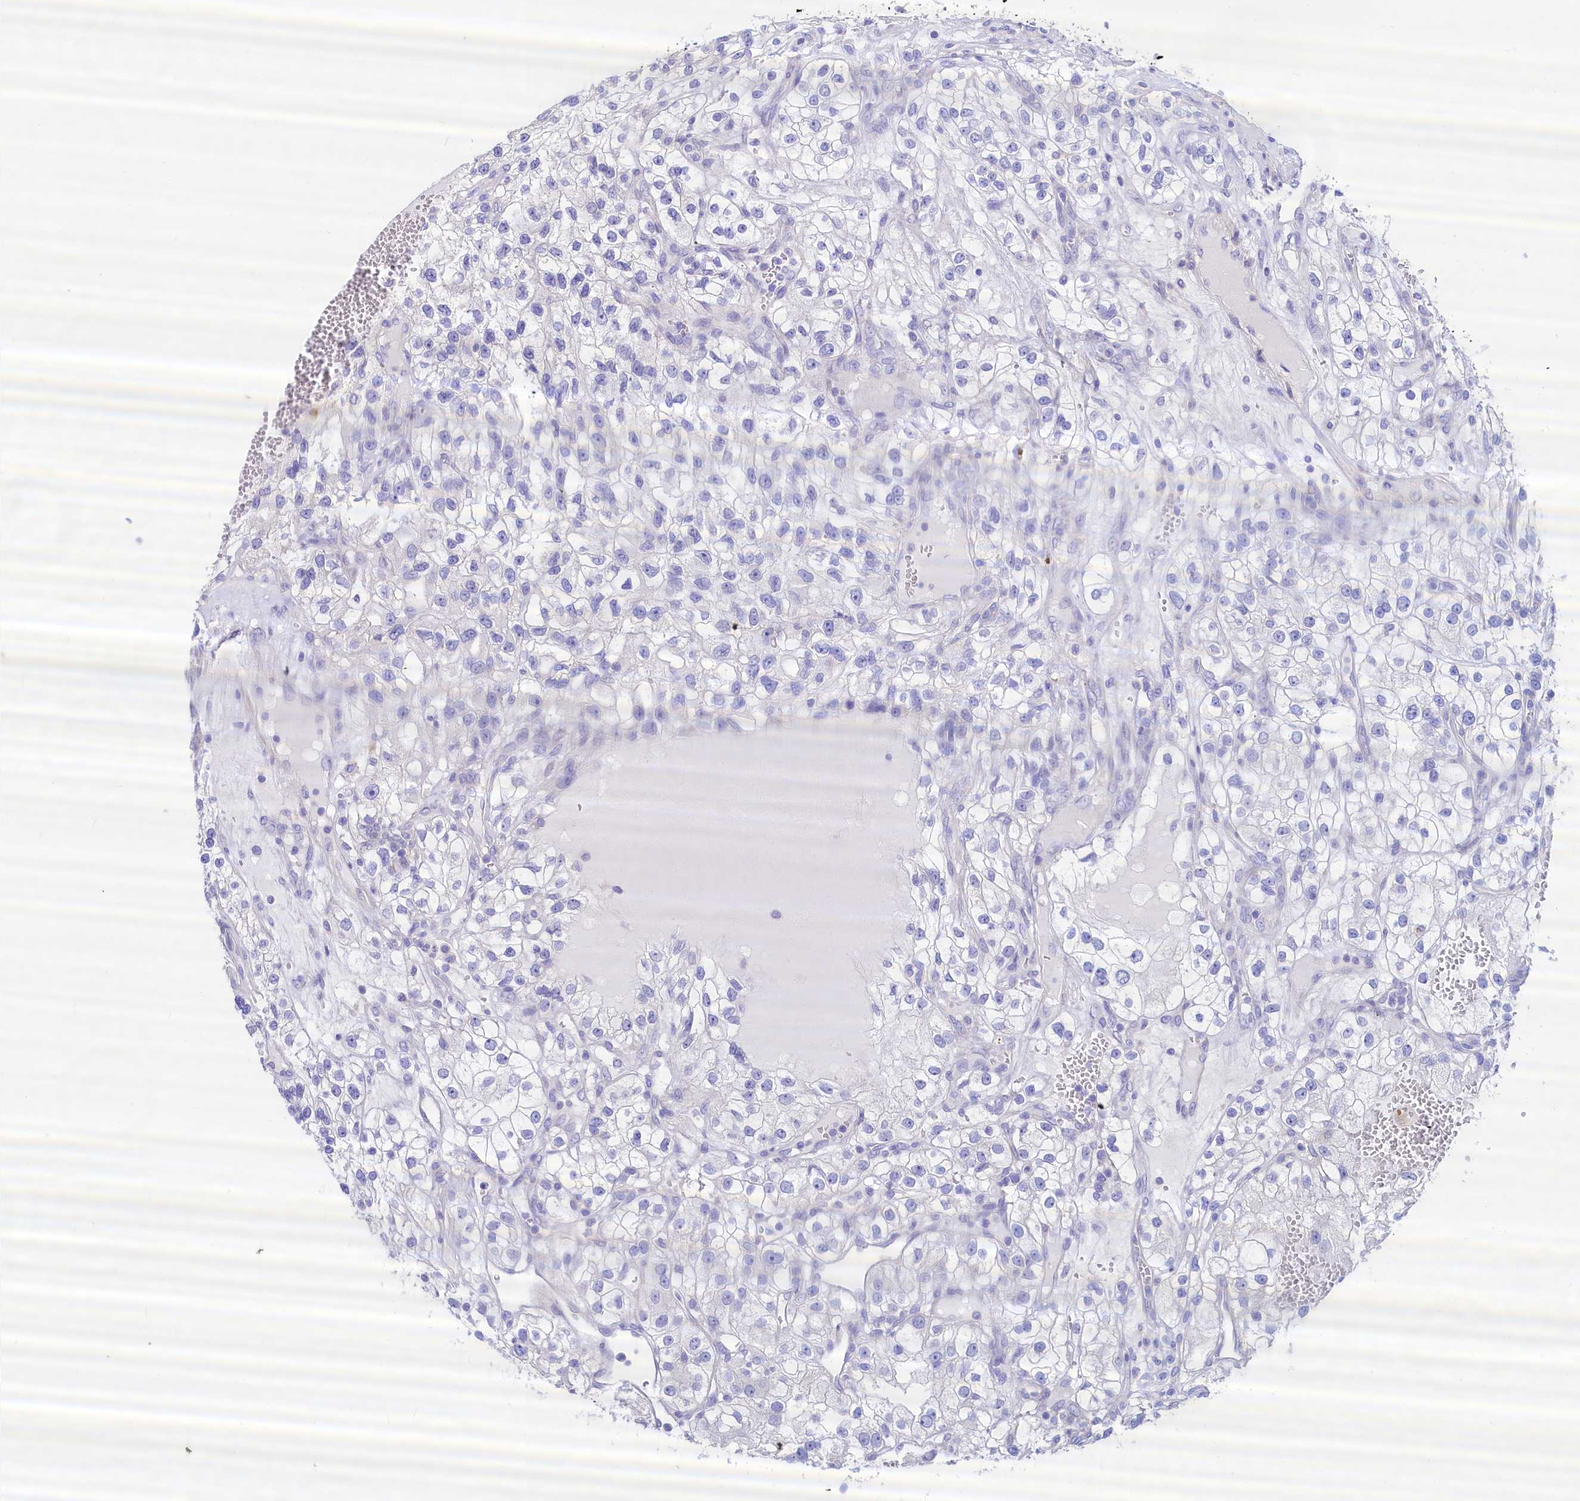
{"staining": {"intensity": "negative", "quantity": "none", "location": "none"}, "tissue": "renal cancer", "cell_type": "Tumor cells", "image_type": "cancer", "snomed": [{"axis": "morphology", "description": "Adenocarcinoma, NOS"}, {"axis": "topography", "description": "Kidney"}], "caption": "Tumor cells are negative for protein expression in human renal adenocarcinoma. (DAB immunohistochemistry (IHC) visualized using brightfield microscopy, high magnification).", "gene": "RBP3", "patient": {"sex": "female", "age": 57}}